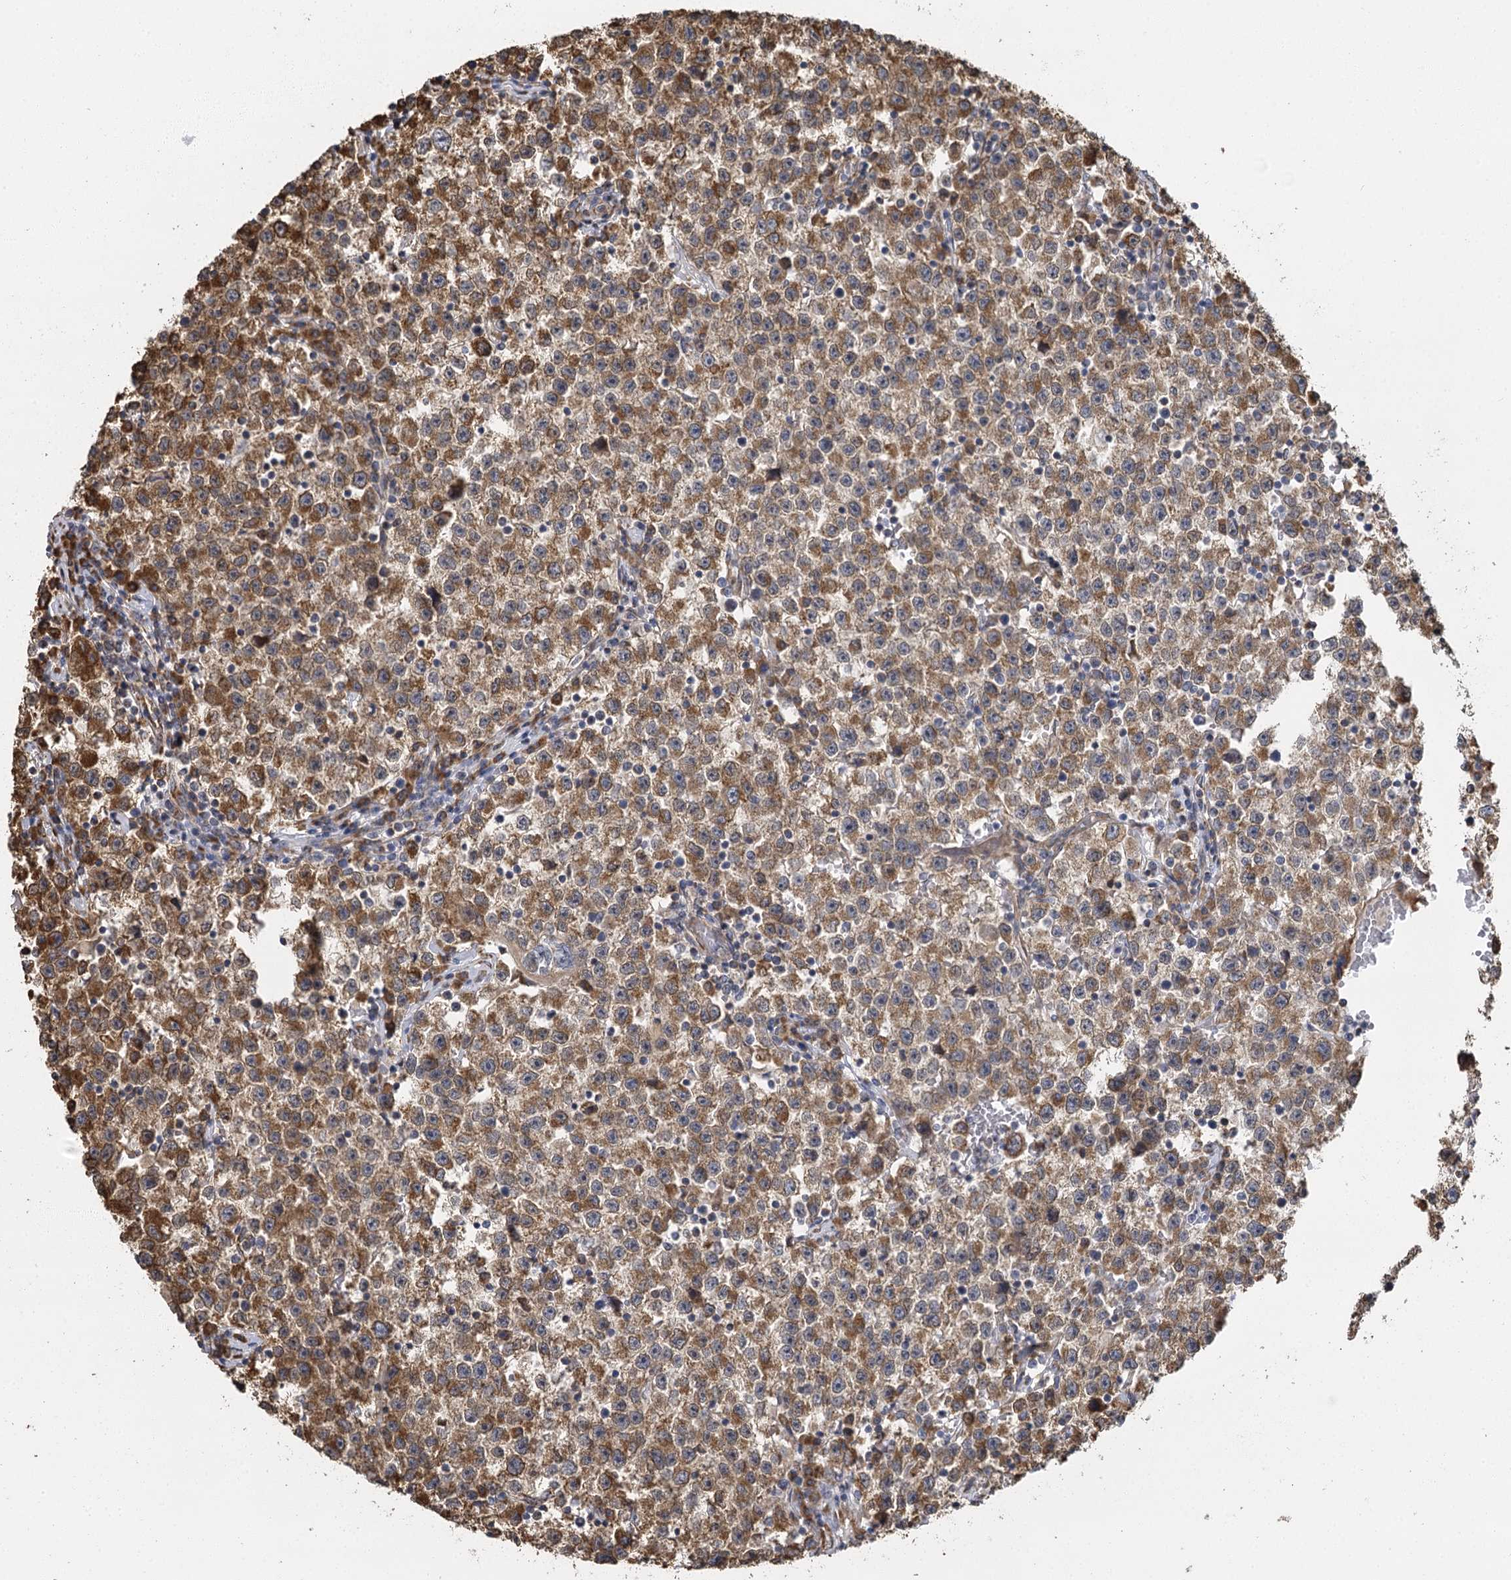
{"staining": {"intensity": "moderate", "quantity": ">75%", "location": "cytoplasmic/membranous"}, "tissue": "testis cancer", "cell_type": "Tumor cells", "image_type": "cancer", "snomed": [{"axis": "morphology", "description": "Seminoma, NOS"}, {"axis": "topography", "description": "Testis"}], "caption": "Testis cancer (seminoma) stained for a protein exhibits moderate cytoplasmic/membranous positivity in tumor cells. The staining is performed using DAB (3,3'-diaminobenzidine) brown chromogen to label protein expression. The nuclei are counter-stained blue using hematoxylin.", "gene": "IL11RA", "patient": {"sex": "male", "age": 22}}